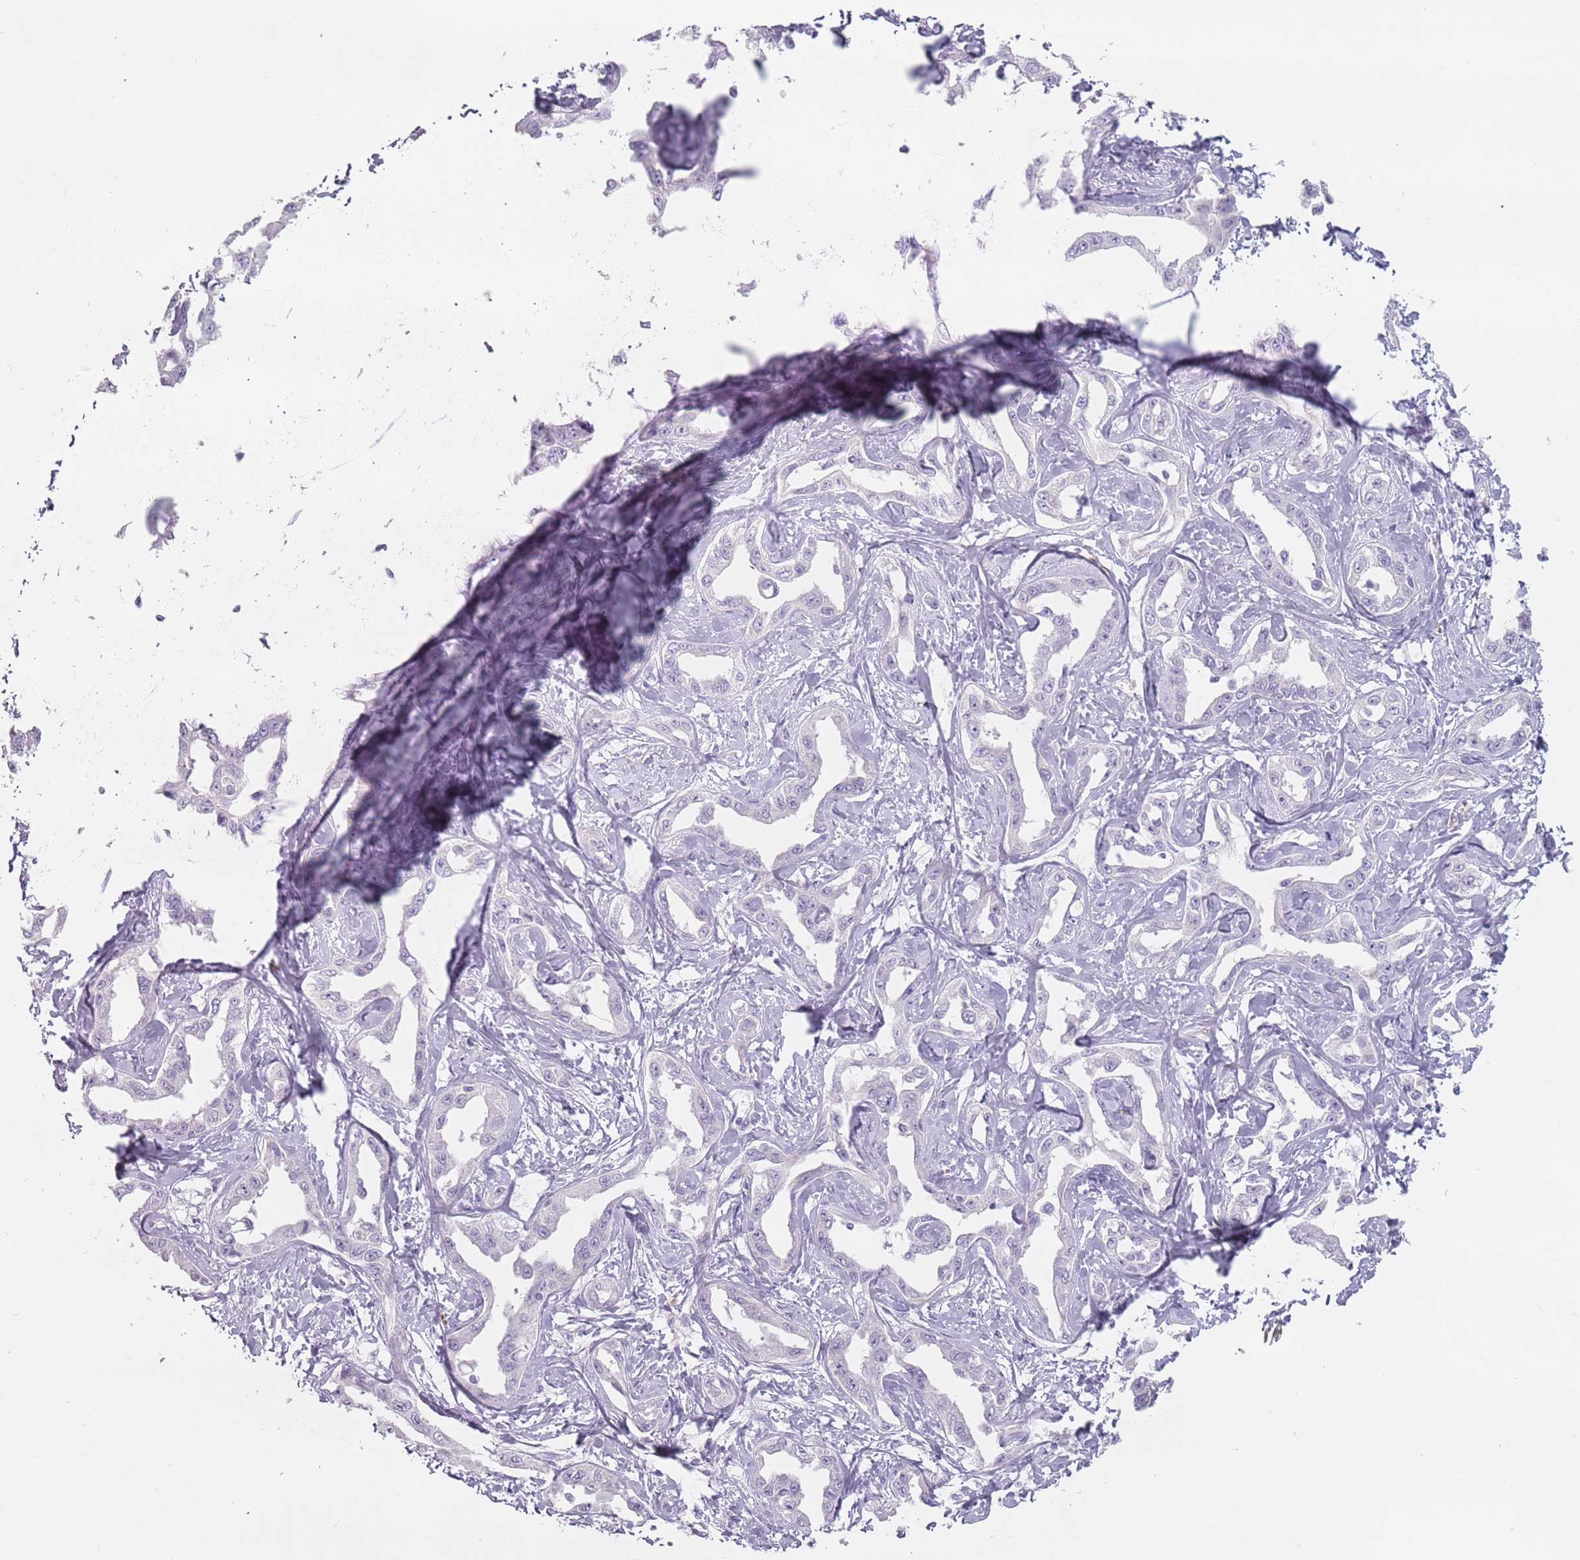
{"staining": {"intensity": "negative", "quantity": "none", "location": "none"}, "tissue": "liver cancer", "cell_type": "Tumor cells", "image_type": "cancer", "snomed": [{"axis": "morphology", "description": "Cholangiocarcinoma"}, {"axis": "topography", "description": "Liver"}], "caption": "Immunohistochemistry (IHC) histopathology image of neoplastic tissue: human liver cancer stained with DAB exhibits no significant protein staining in tumor cells. (Stains: DAB (3,3'-diaminobenzidine) immunohistochemistry with hematoxylin counter stain, Microscopy: brightfield microscopy at high magnification).", "gene": "ZNF584", "patient": {"sex": "male", "age": 59}}